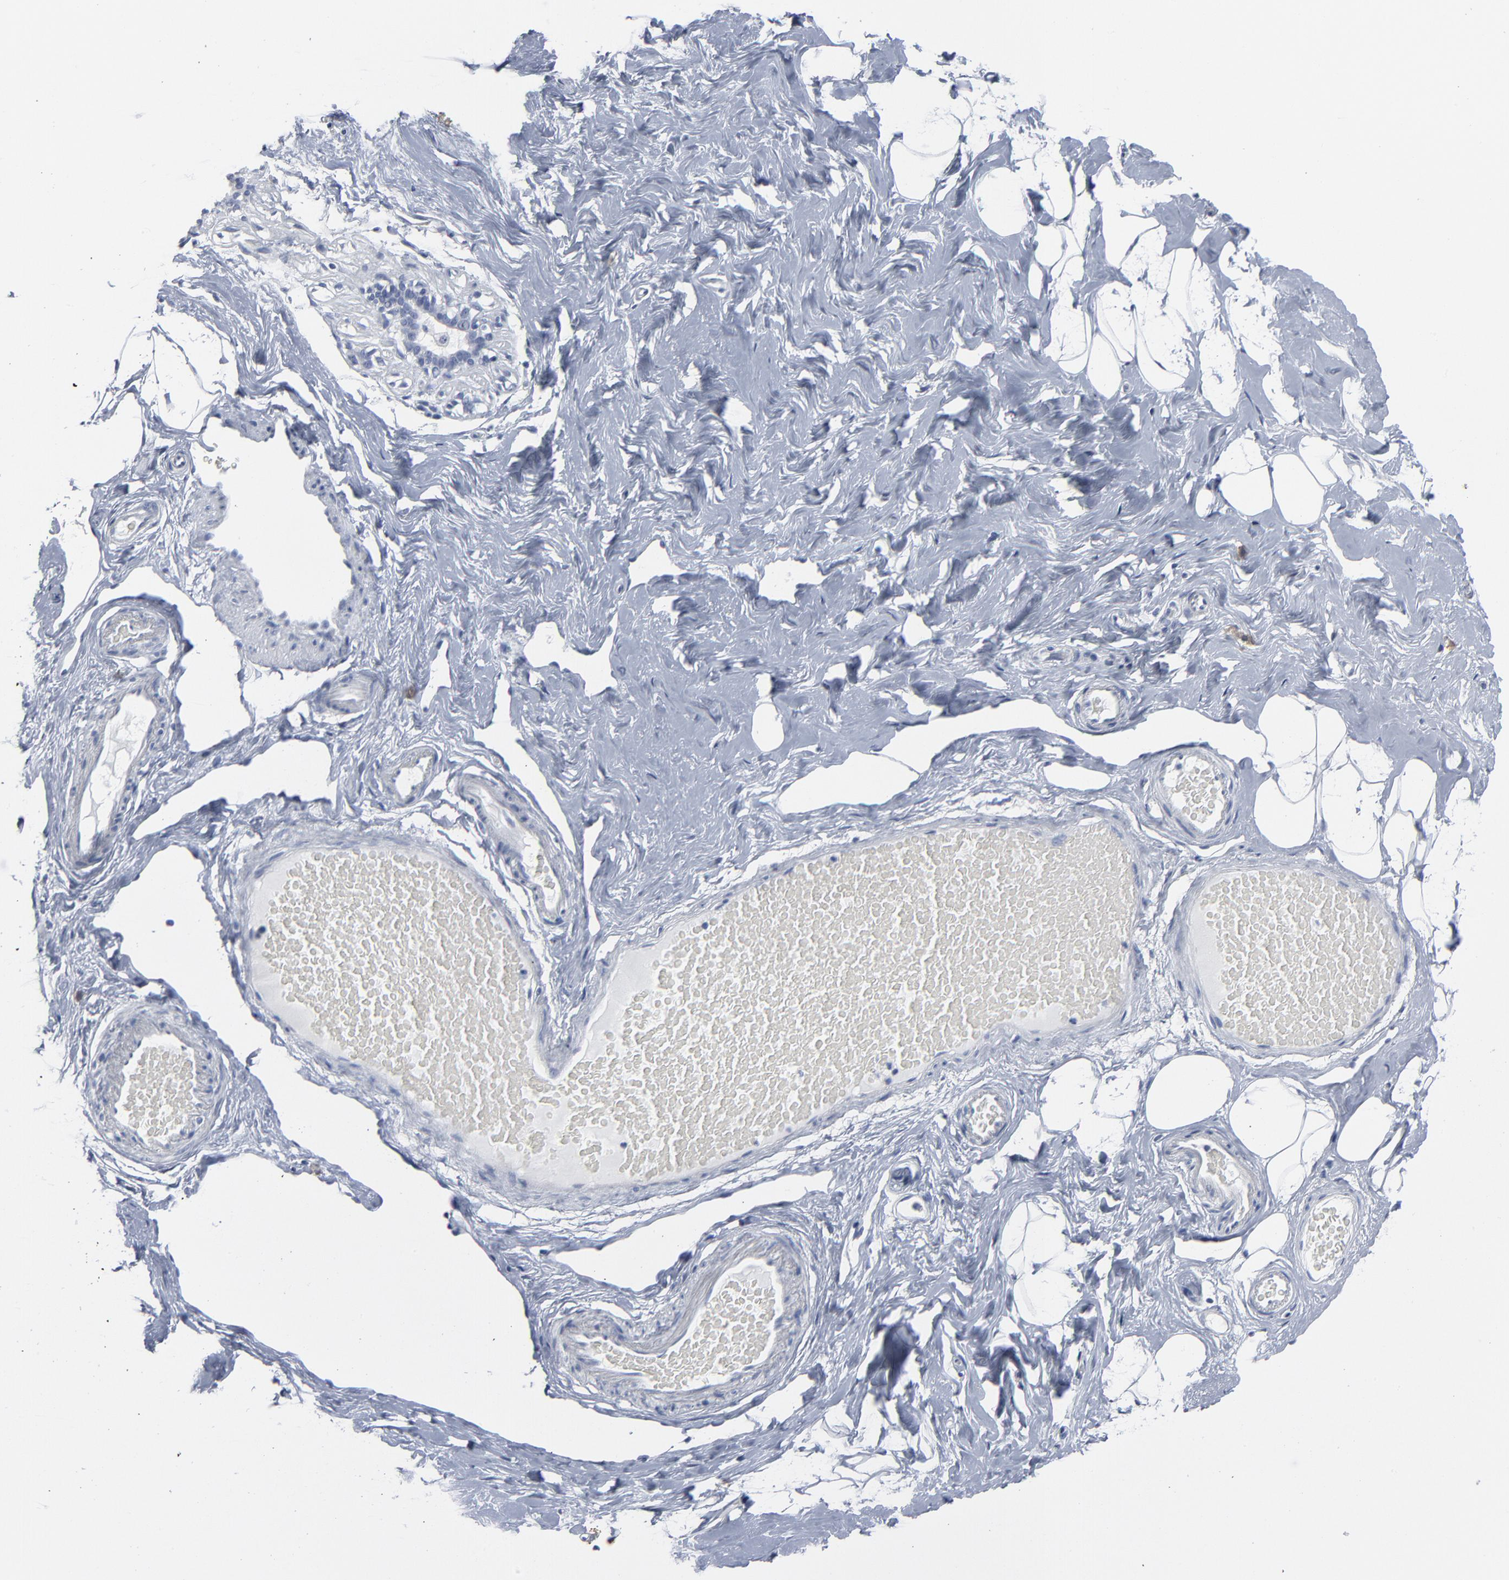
{"staining": {"intensity": "negative", "quantity": "none", "location": "none"}, "tissue": "breast", "cell_type": "Adipocytes", "image_type": "normal", "snomed": [{"axis": "morphology", "description": "Normal tissue, NOS"}, {"axis": "topography", "description": "Breast"}, {"axis": "topography", "description": "Soft tissue"}], "caption": "IHC image of benign breast stained for a protein (brown), which displays no staining in adipocytes. (Brightfield microscopy of DAB IHC at high magnification).", "gene": "PAGE1", "patient": {"sex": "female", "age": 75}}